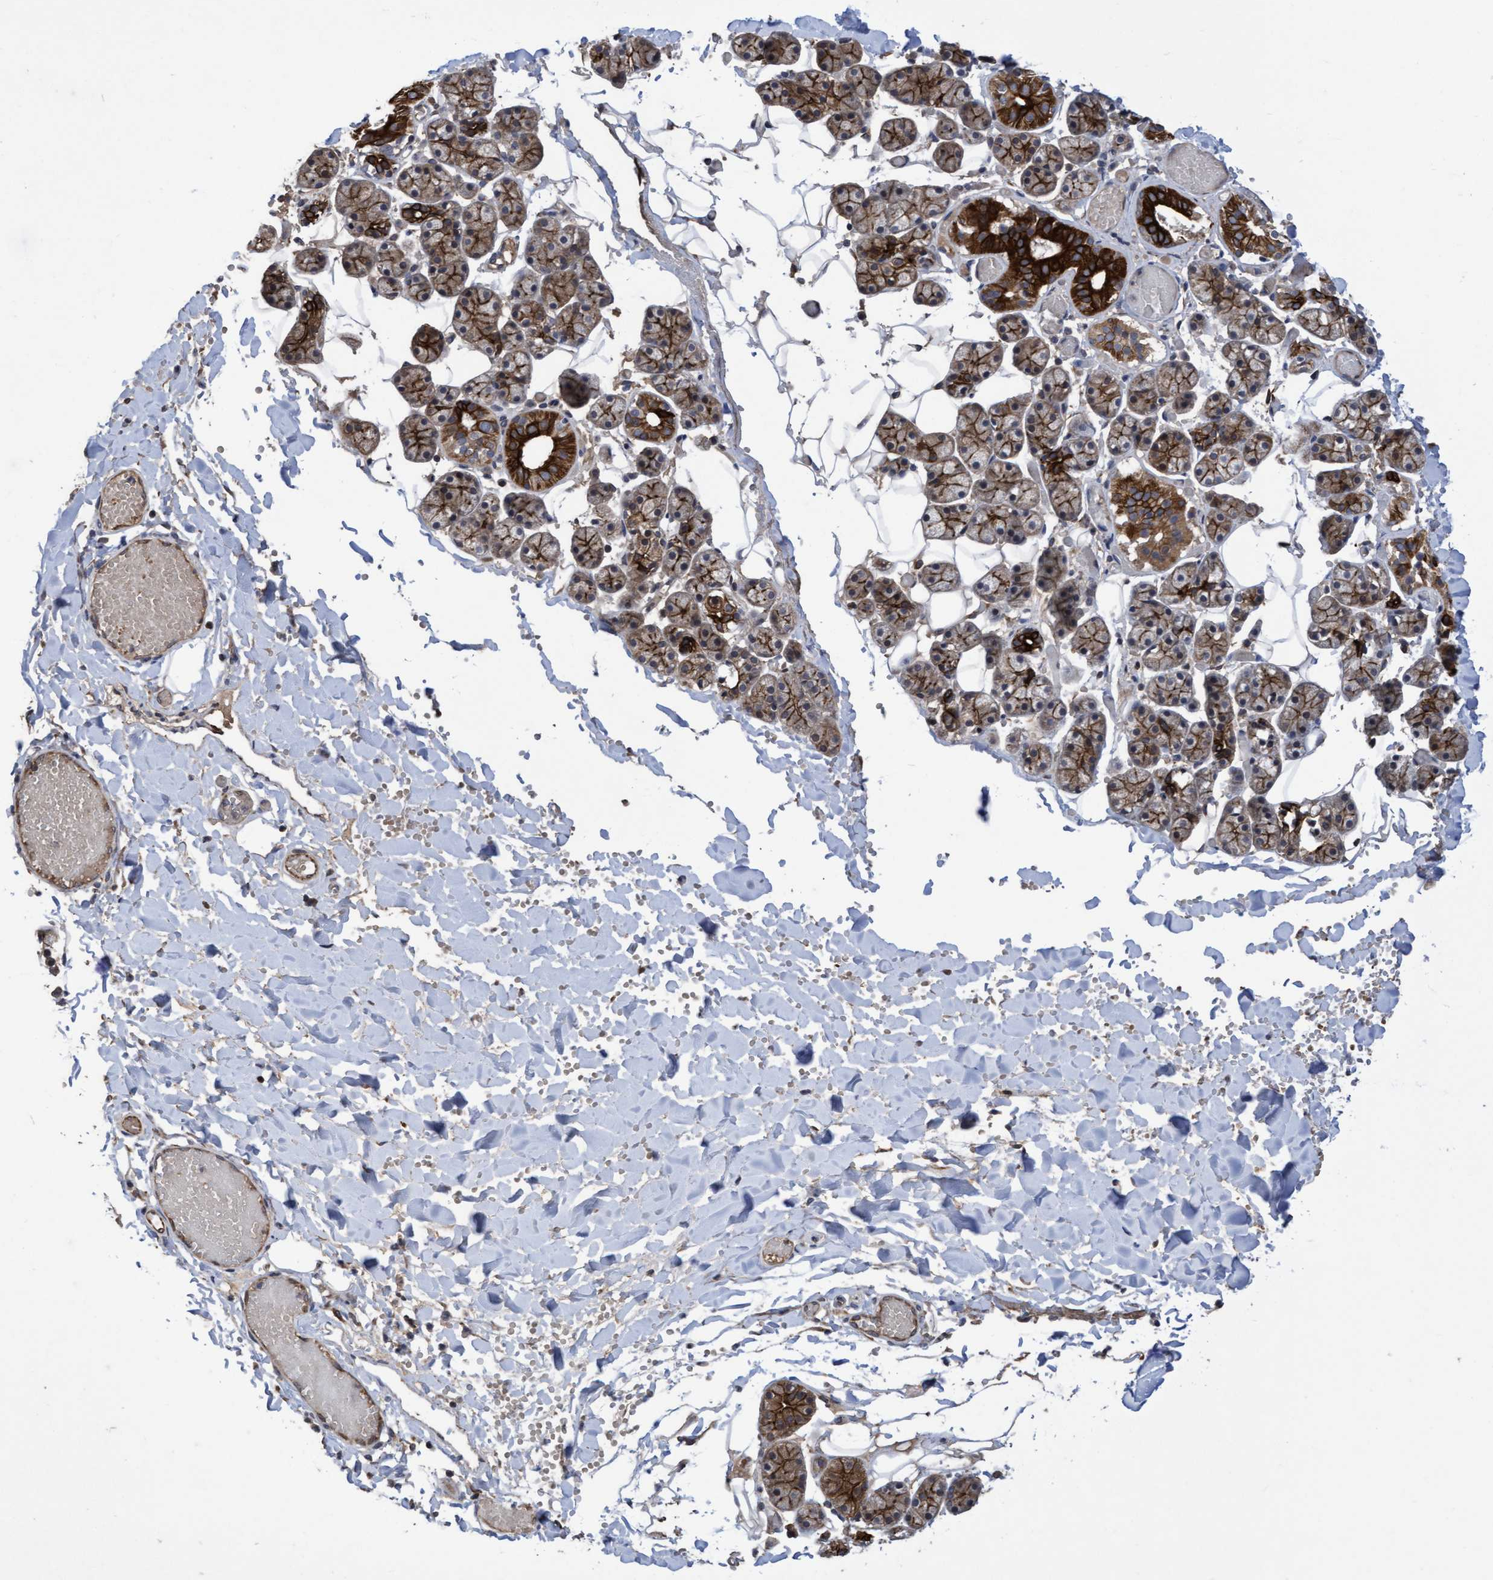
{"staining": {"intensity": "strong", "quantity": "25%-75%", "location": "cytoplasmic/membranous"}, "tissue": "salivary gland", "cell_type": "Glandular cells", "image_type": "normal", "snomed": [{"axis": "morphology", "description": "Normal tissue, NOS"}, {"axis": "topography", "description": "Salivary gland"}], "caption": "Immunohistochemical staining of benign salivary gland reveals 25%-75% levels of strong cytoplasmic/membranous protein expression in about 25%-75% of glandular cells.", "gene": "COBL", "patient": {"sex": "female", "age": 33}}